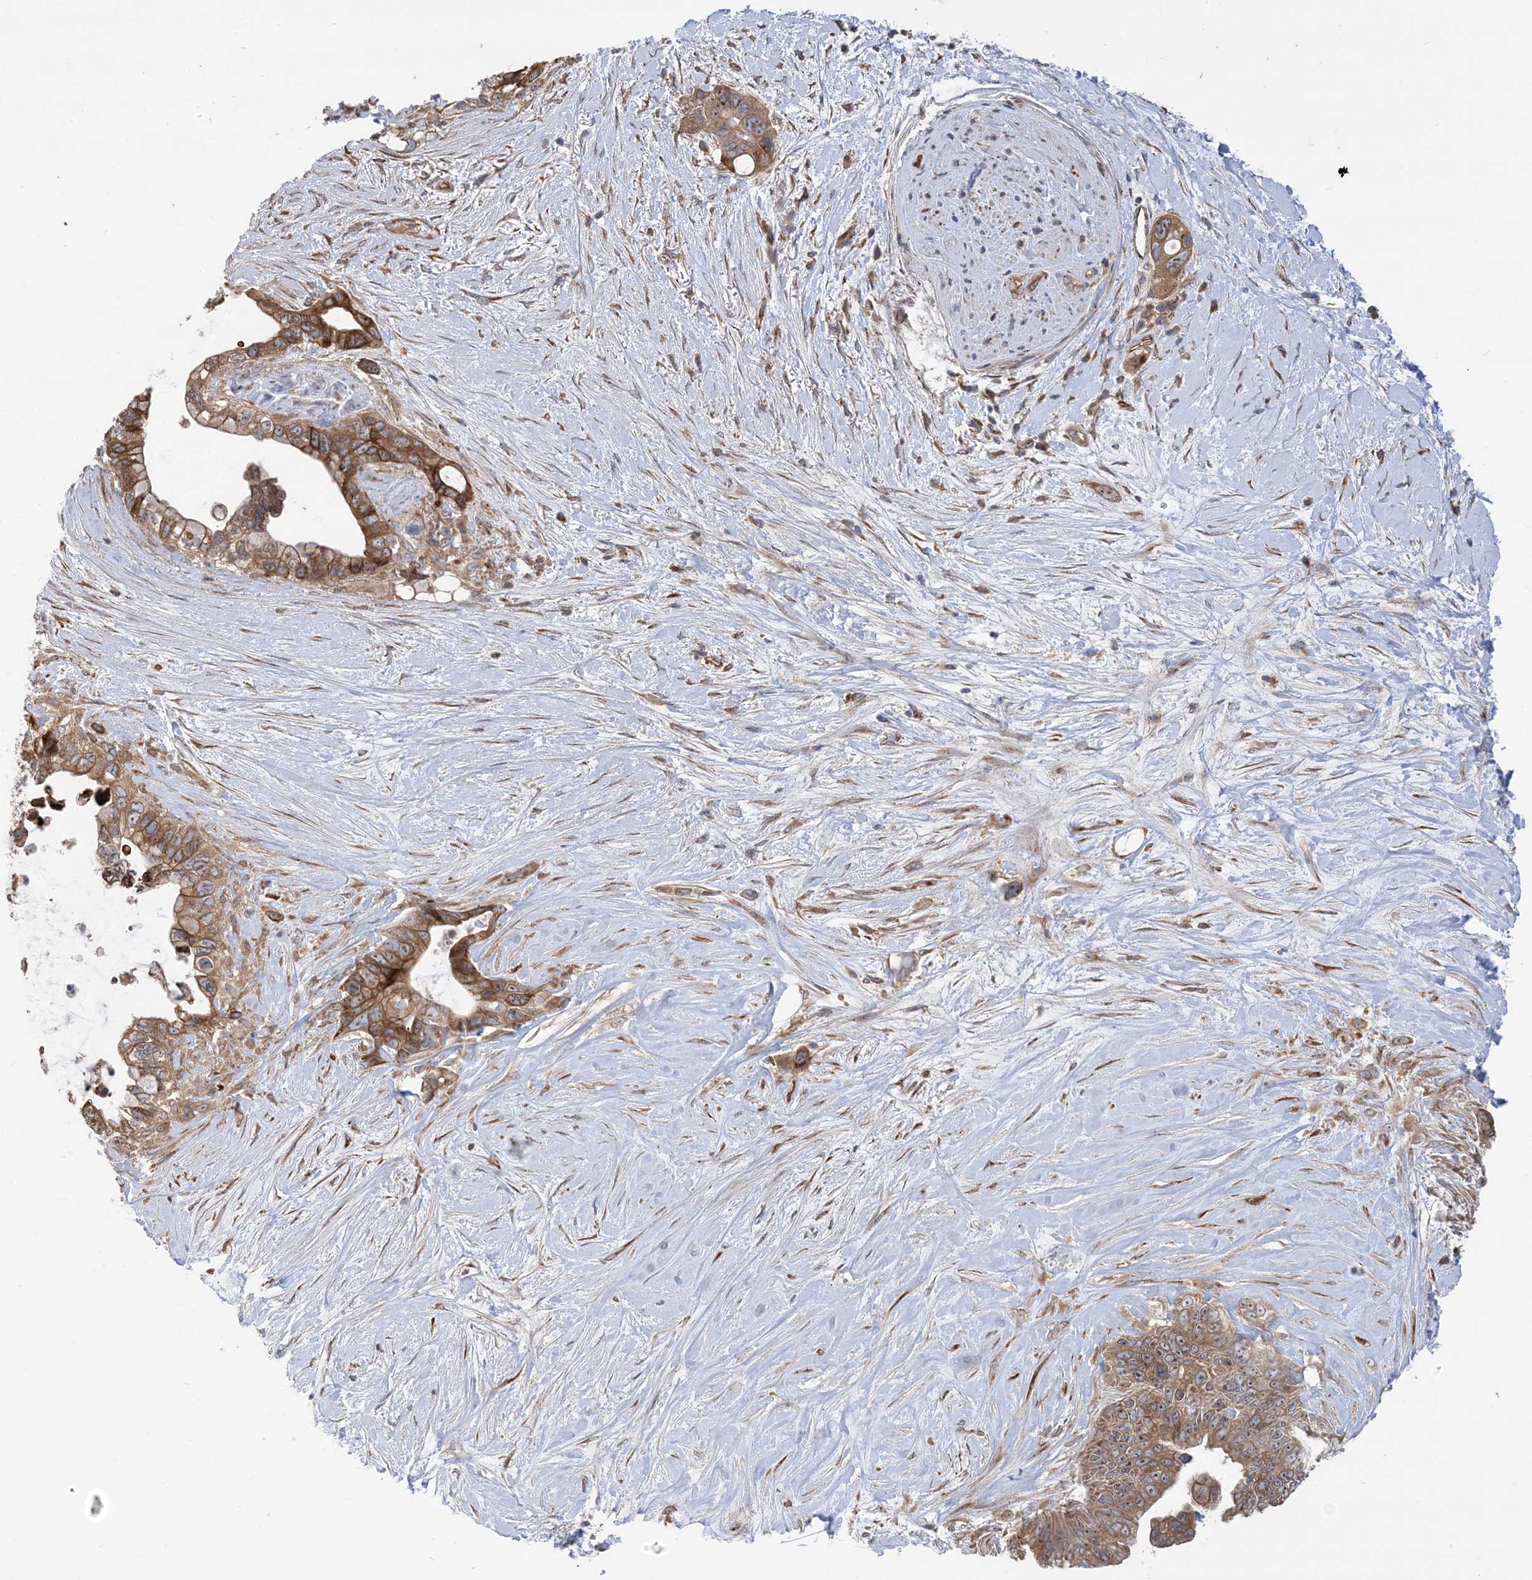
{"staining": {"intensity": "moderate", "quantity": ">75%", "location": "cytoplasmic/membranous"}, "tissue": "pancreatic cancer", "cell_type": "Tumor cells", "image_type": "cancer", "snomed": [{"axis": "morphology", "description": "Adenocarcinoma, NOS"}, {"axis": "topography", "description": "Pancreas"}], "caption": "Immunohistochemistry image of neoplastic tissue: human pancreatic cancer (adenocarcinoma) stained using immunohistochemistry exhibits medium levels of moderate protein expression localized specifically in the cytoplasmic/membranous of tumor cells, appearing as a cytoplasmic/membranous brown color.", "gene": "CLEC16A", "patient": {"sex": "female", "age": 72}}